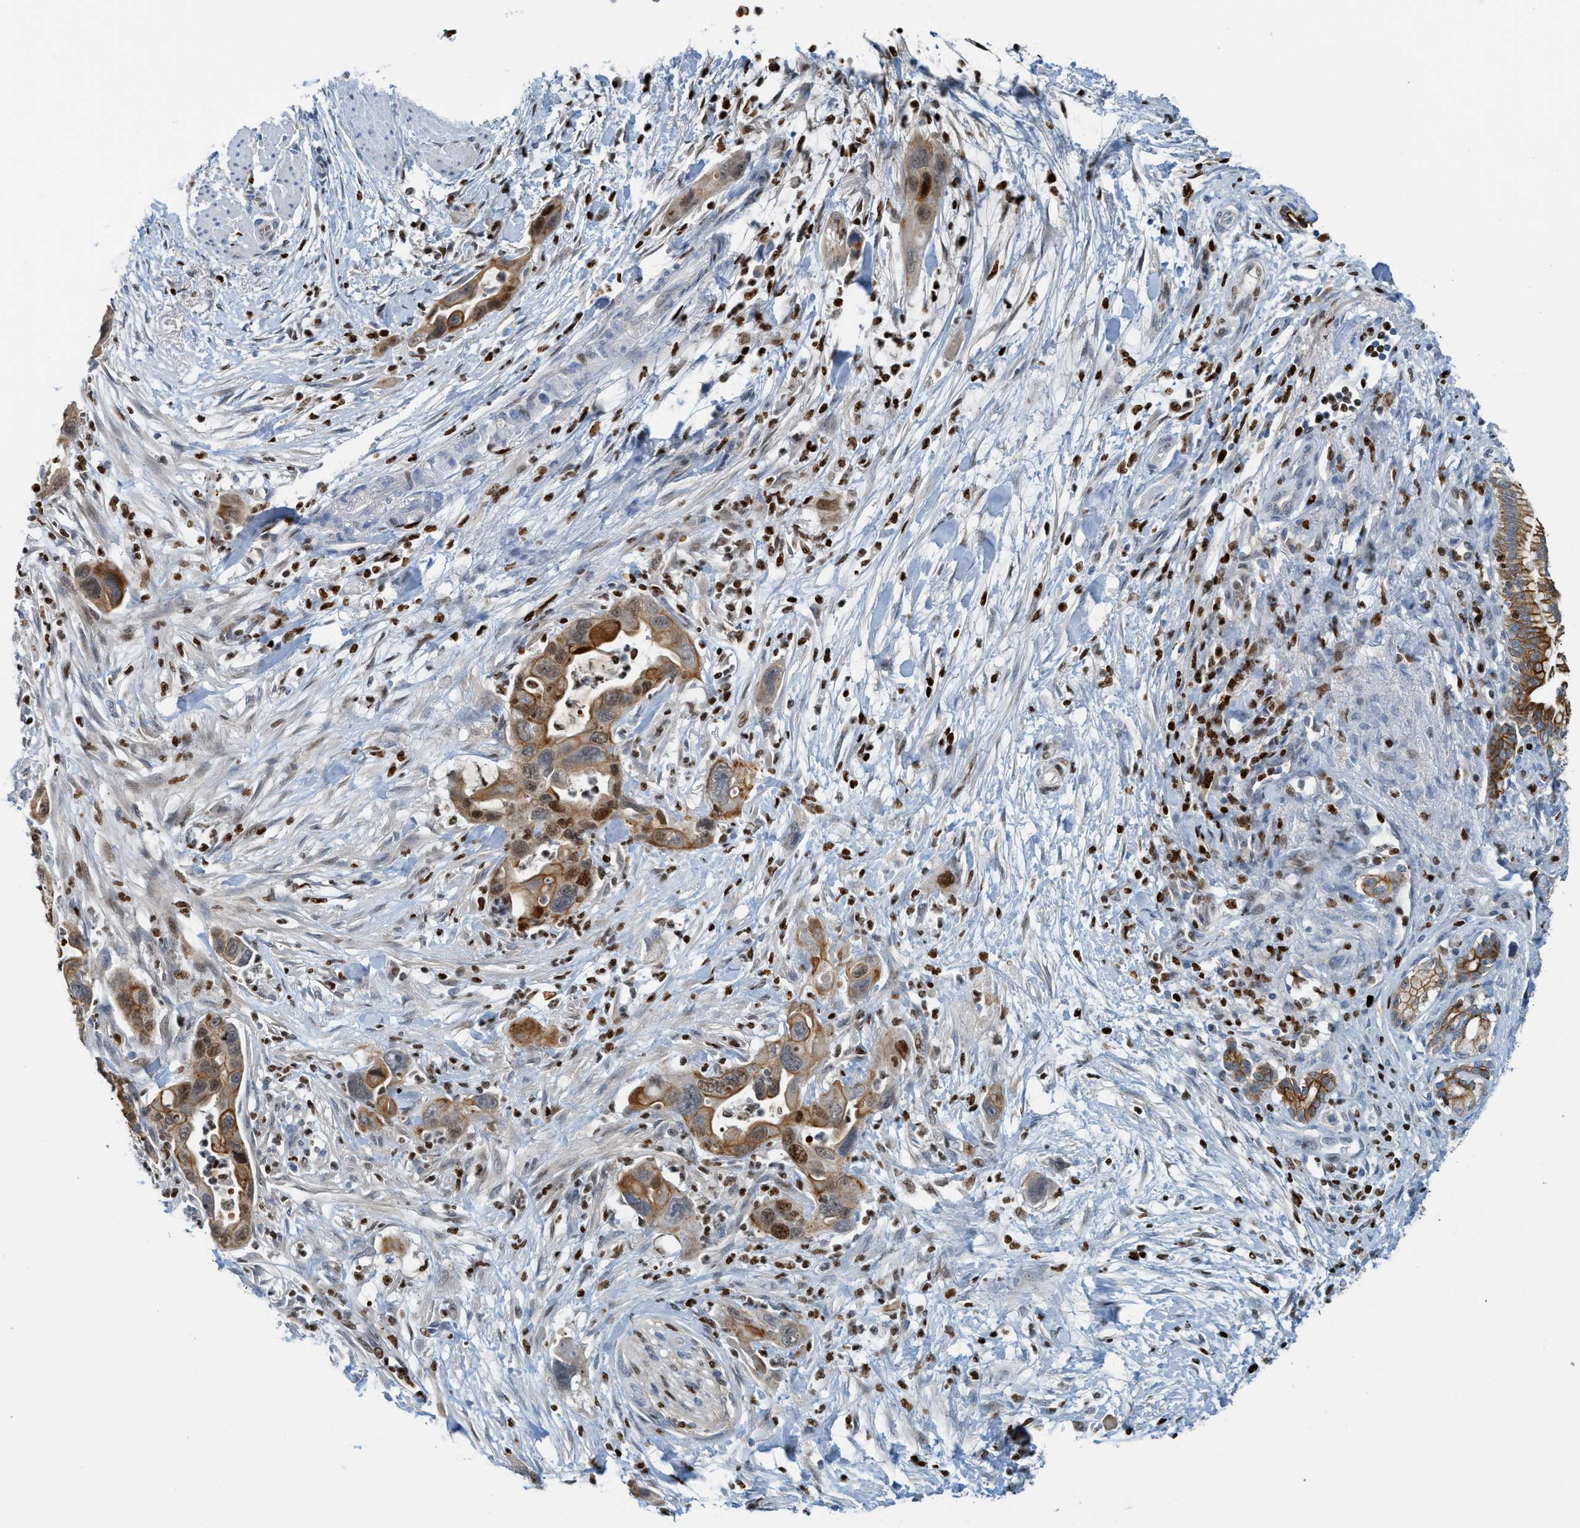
{"staining": {"intensity": "moderate", "quantity": ">75%", "location": "cytoplasmic/membranous,nuclear"}, "tissue": "pancreatic cancer", "cell_type": "Tumor cells", "image_type": "cancer", "snomed": [{"axis": "morphology", "description": "Normal tissue, NOS"}, {"axis": "morphology", "description": "Adenocarcinoma, NOS"}, {"axis": "topography", "description": "Pancreas"}], "caption": "Moderate cytoplasmic/membranous and nuclear expression is identified in about >75% of tumor cells in pancreatic cancer.", "gene": "SH3D19", "patient": {"sex": "female", "age": 71}}